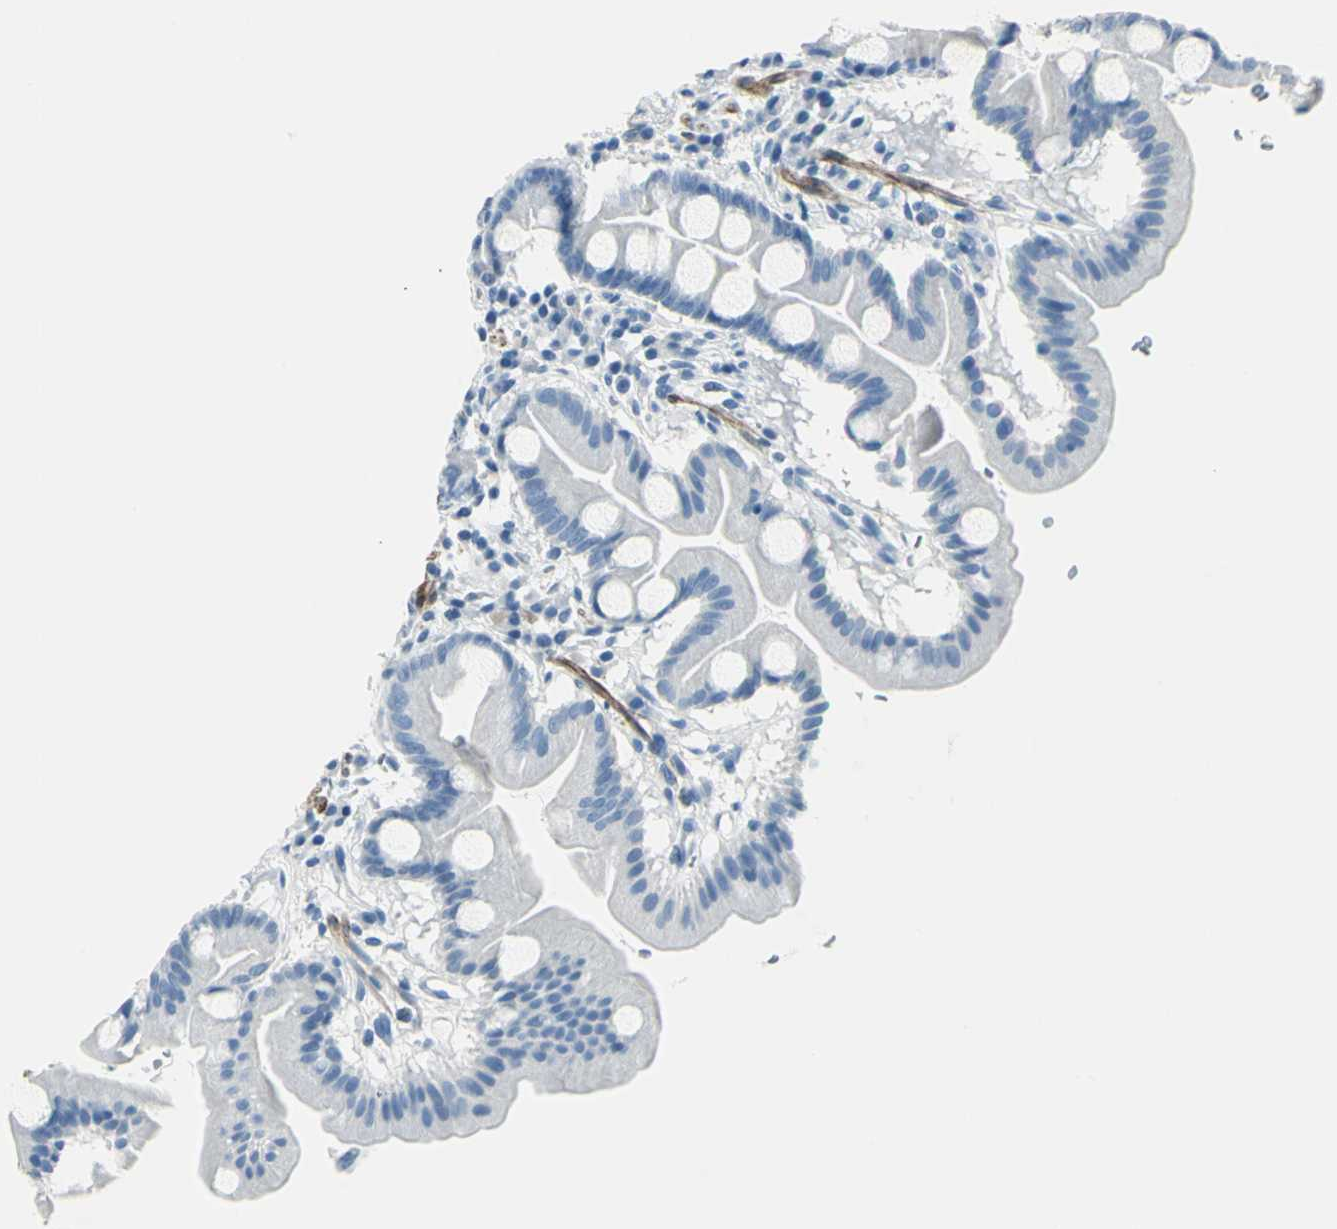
{"staining": {"intensity": "negative", "quantity": "none", "location": "none"}, "tissue": "duodenum", "cell_type": "Glandular cells", "image_type": "normal", "snomed": [{"axis": "morphology", "description": "Normal tissue, NOS"}, {"axis": "topography", "description": "Duodenum"}], "caption": "Immunohistochemical staining of unremarkable human duodenum reveals no significant staining in glandular cells. (Stains: DAB immunohistochemistry (IHC) with hematoxylin counter stain, Microscopy: brightfield microscopy at high magnification).", "gene": "CDH15", "patient": {"sex": "male", "age": 50}}